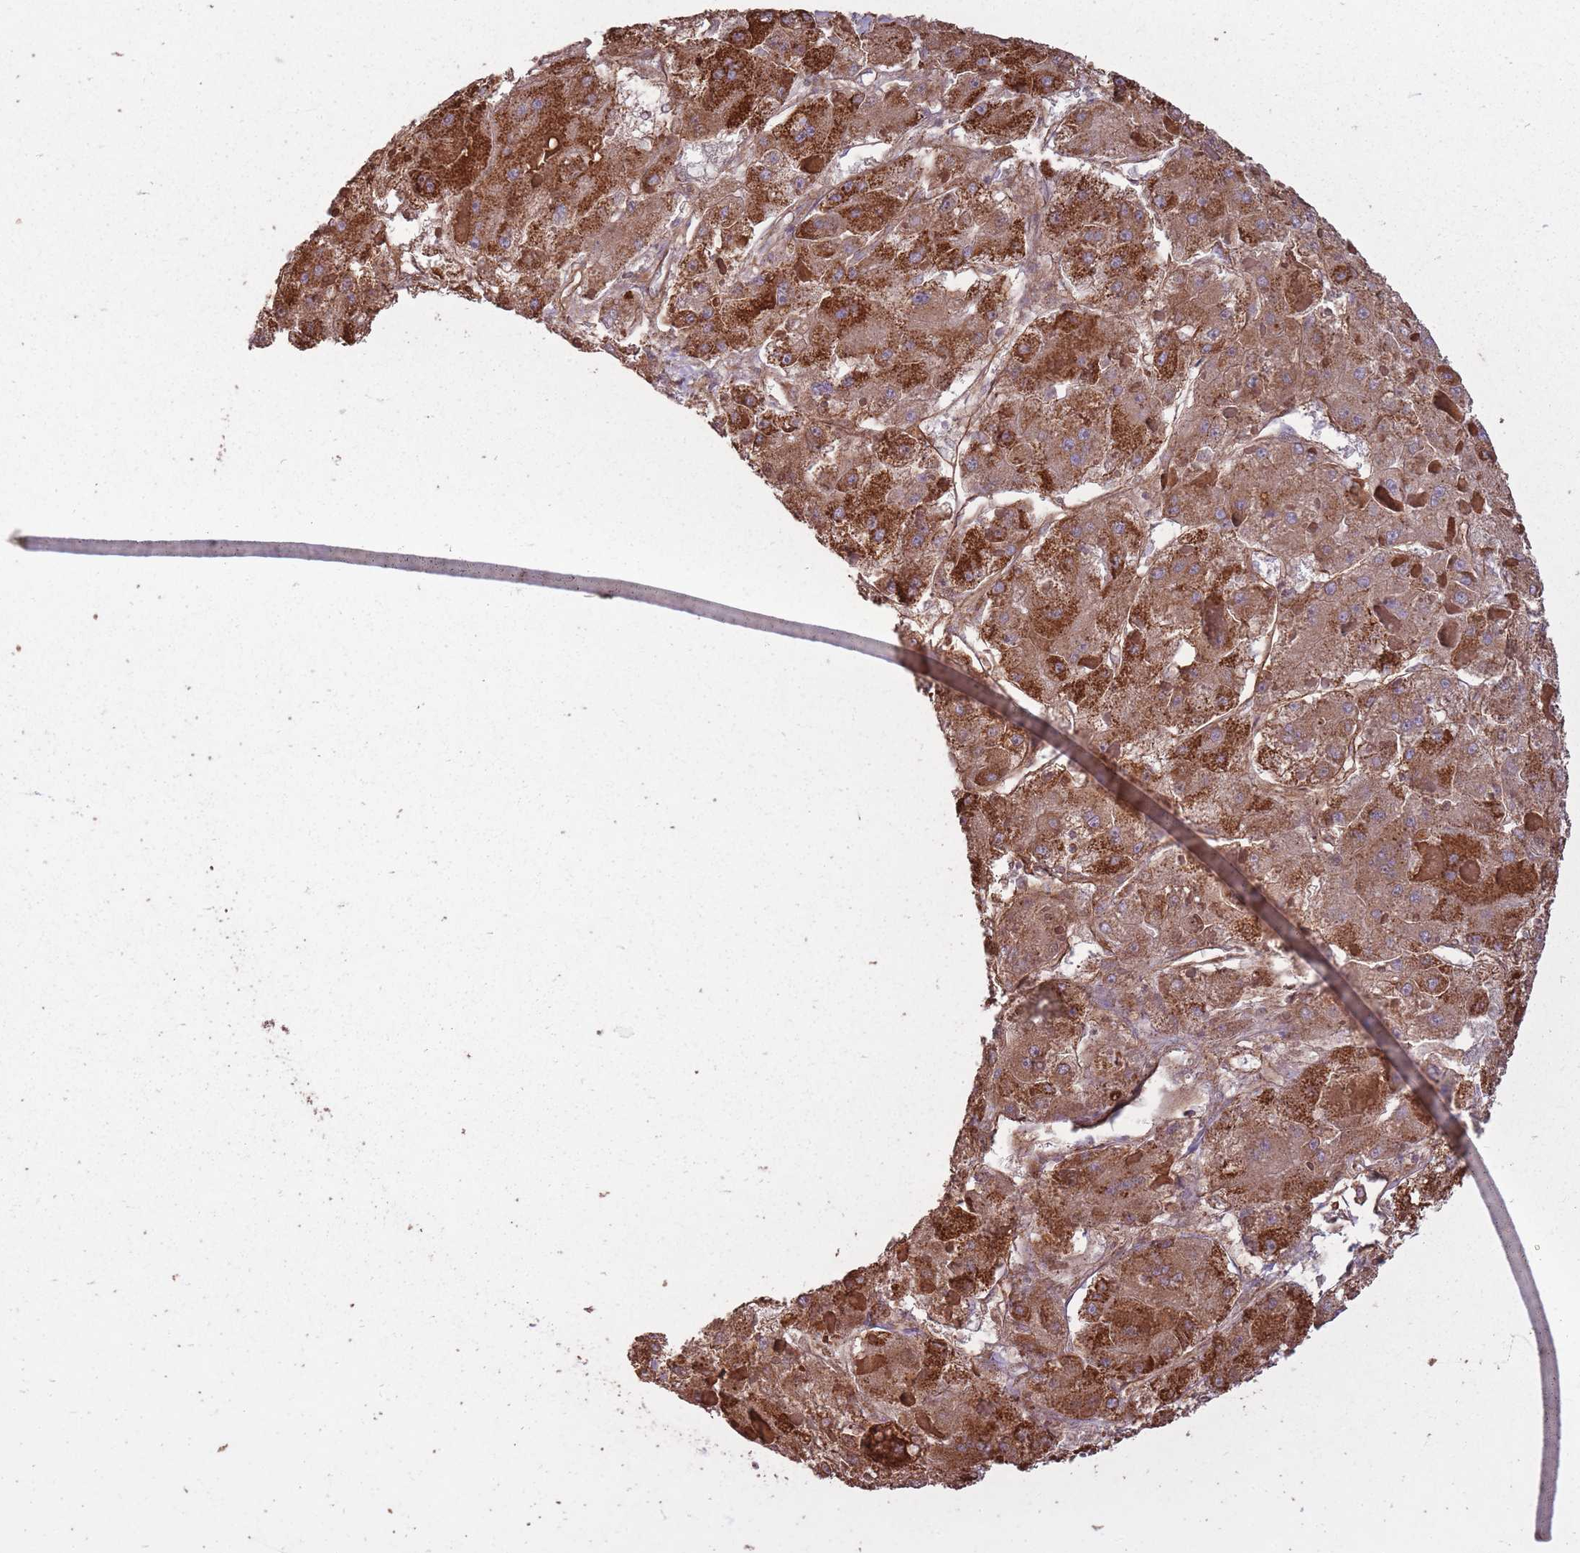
{"staining": {"intensity": "strong", "quantity": ">75%", "location": "cytoplasmic/membranous"}, "tissue": "liver cancer", "cell_type": "Tumor cells", "image_type": "cancer", "snomed": [{"axis": "morphology", "description": "Carcinoma, Hepatocellular, NOS"}, {"axis": "topography", "description": "Liver"}], "caption": "Immunohistochemical staining of human liver cancer (hepatocellular carcinoma) demonstrates high levels of strong cytoplasmic/membranous positivity in approximately >75% of tumor cells.", "gene": "CNOT8", "patient": {"sex": "female", "age": 73}}